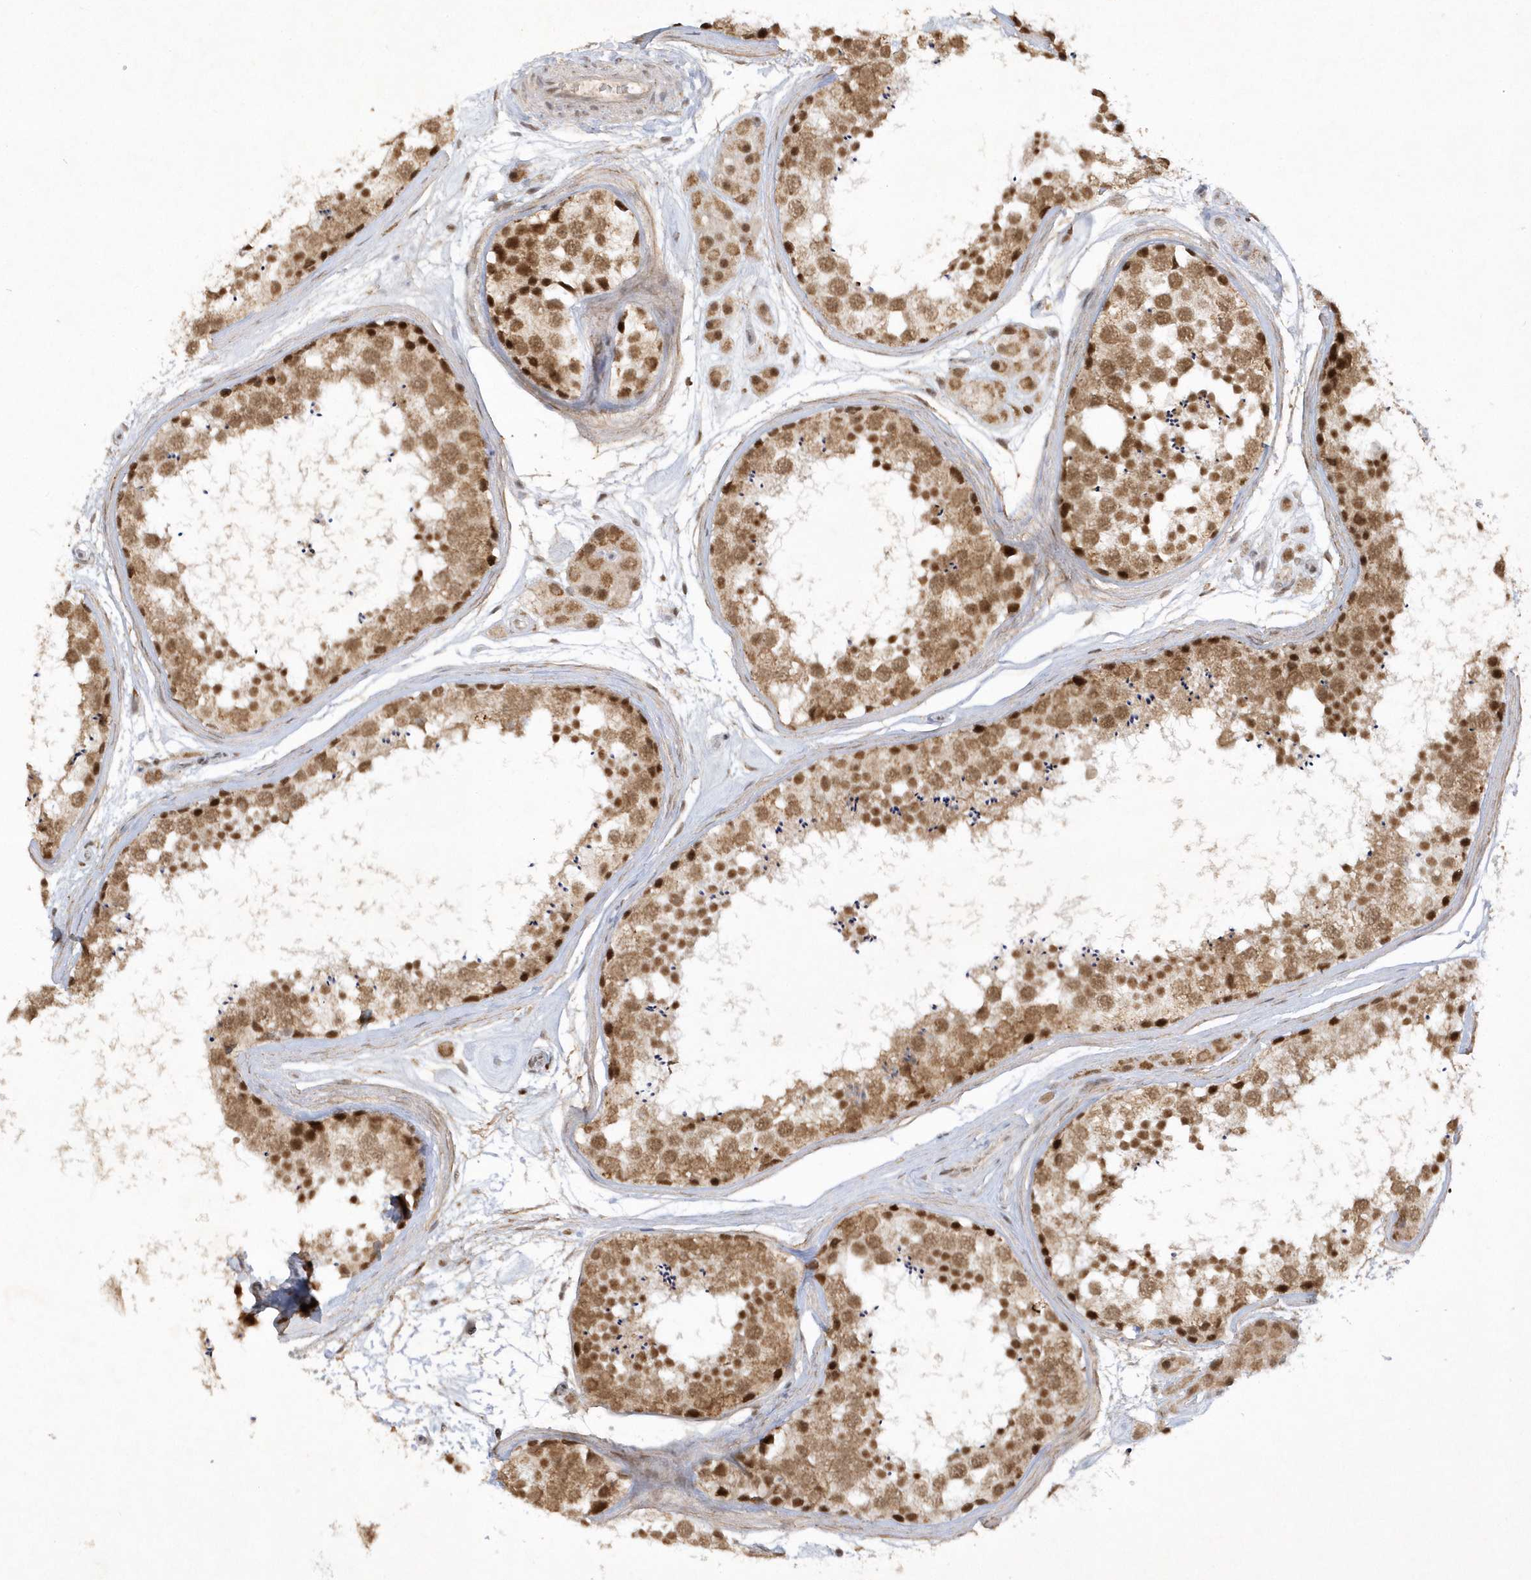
{"staining": {"intensity": "moderate", "quantity": ">75%", "location": "nuclear"}, "tissue": "testis", "cell_type": "Cells in seminiferous ducts", "image_type": "normal", "snomed": [{"axis": "morphology", "description": "Normal tissue, NOS"}, {"axis": "topography", "description": "Testis"}], "caption": "A brown stain labels moderate nuclear staining of a protein in cells in seminiferous ducts of benign human testis. Immunohistochemistry (ihc) stains the protein in brown and the nuclei are stained blue.", "gene": "CPSF3", "patient": {"sex": "male", "age": 56}}